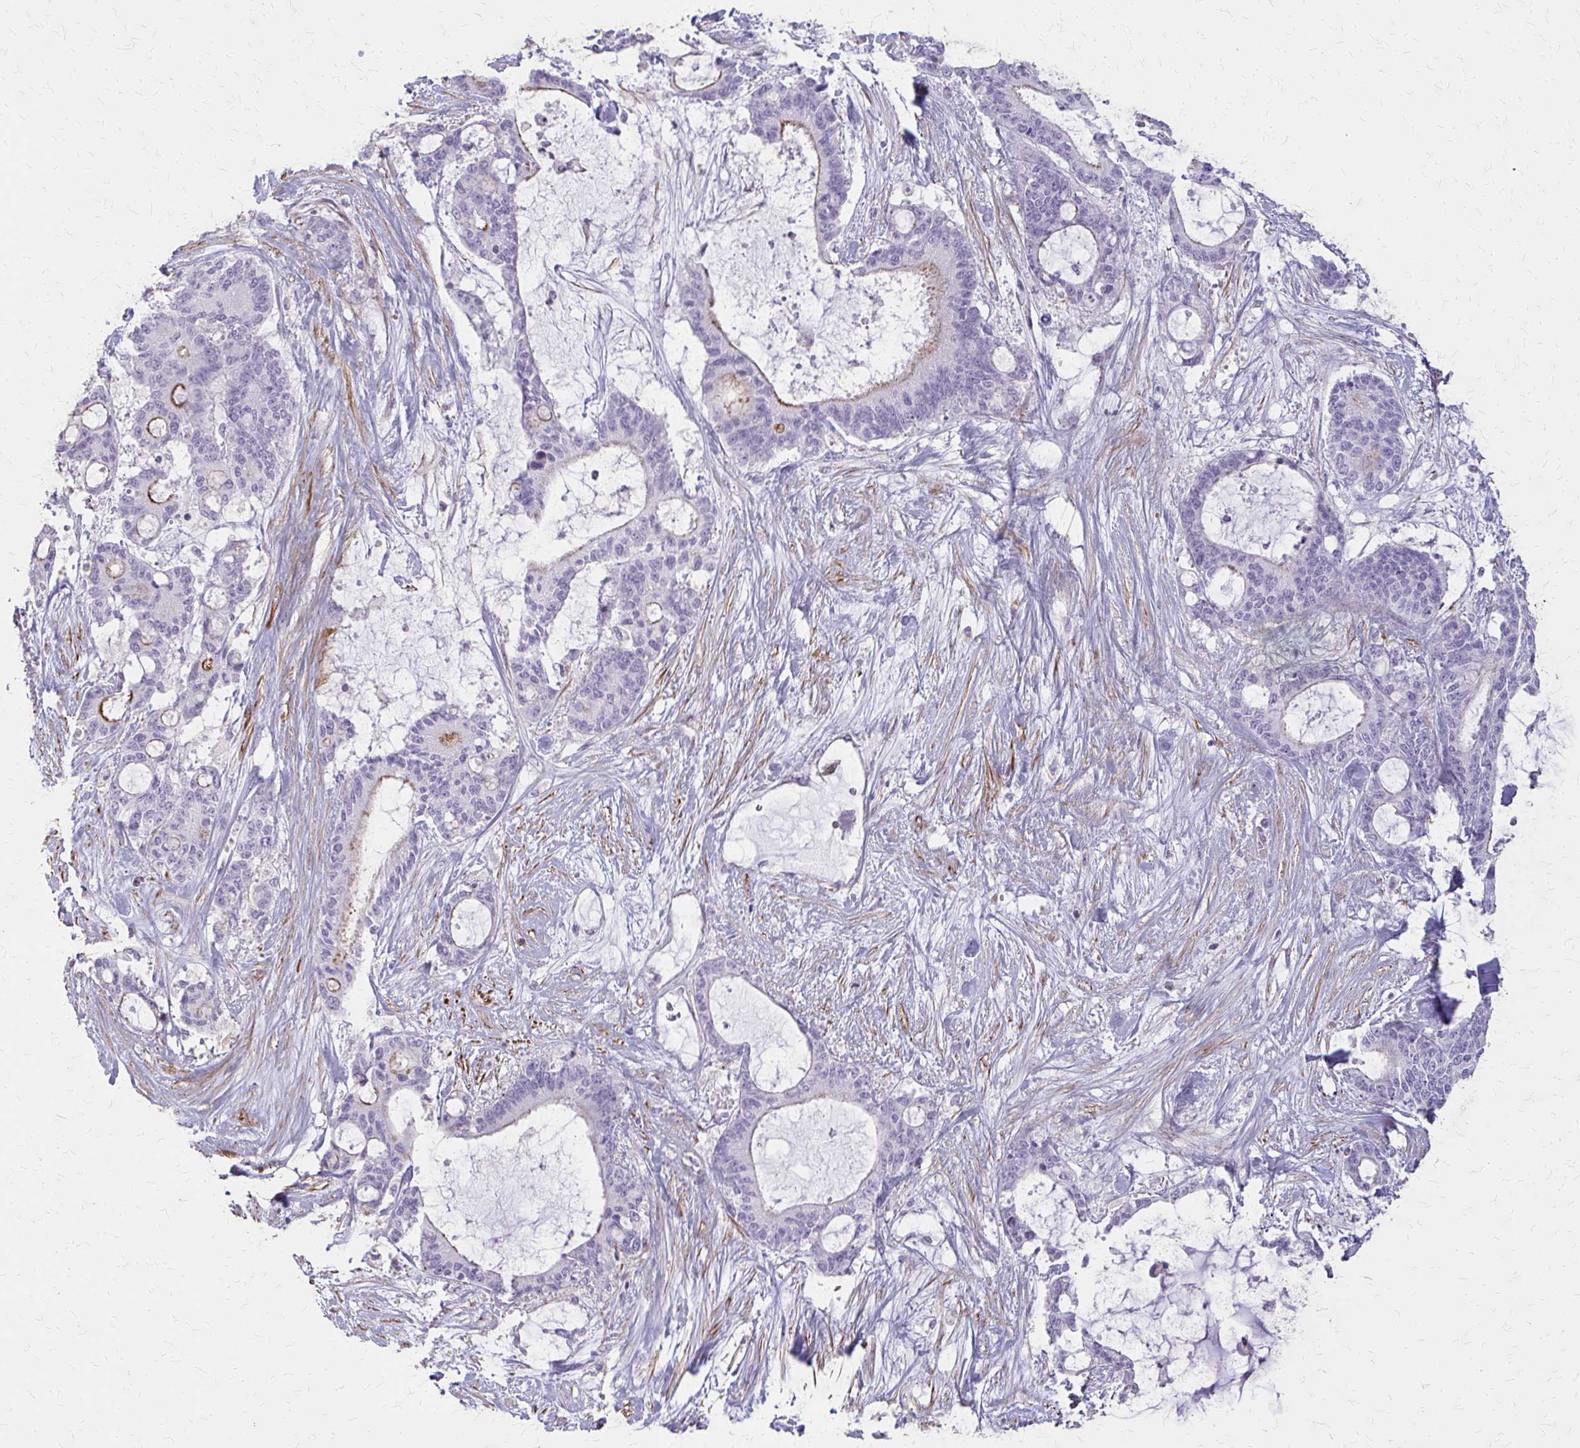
{"staining": {"intensity": "moderate", "quantity": "<25%", "location": "cytoplasmic/membranous"}, "tissue": "liver cancer", "cell_type": "Tumor cells", "image_type": "cancer", "snomed": [{"axis": "morphology", "description": "Normal tissue, NOS"}, {"axis": "morphology", "description": "Cholangiocarcinoma"}, {"axis": "topography", "description": "Liver"}, {"axis": "topography", "description": "Peripheral nerve tissue"}], "caption": "Tumor cells exhibit moderate cytoplasmic/membranous expression in about <25% of cells in cholangiocarcinoma (liver).", "gene": "TENM4", "patient": {"sex": "female", "age": 73}}